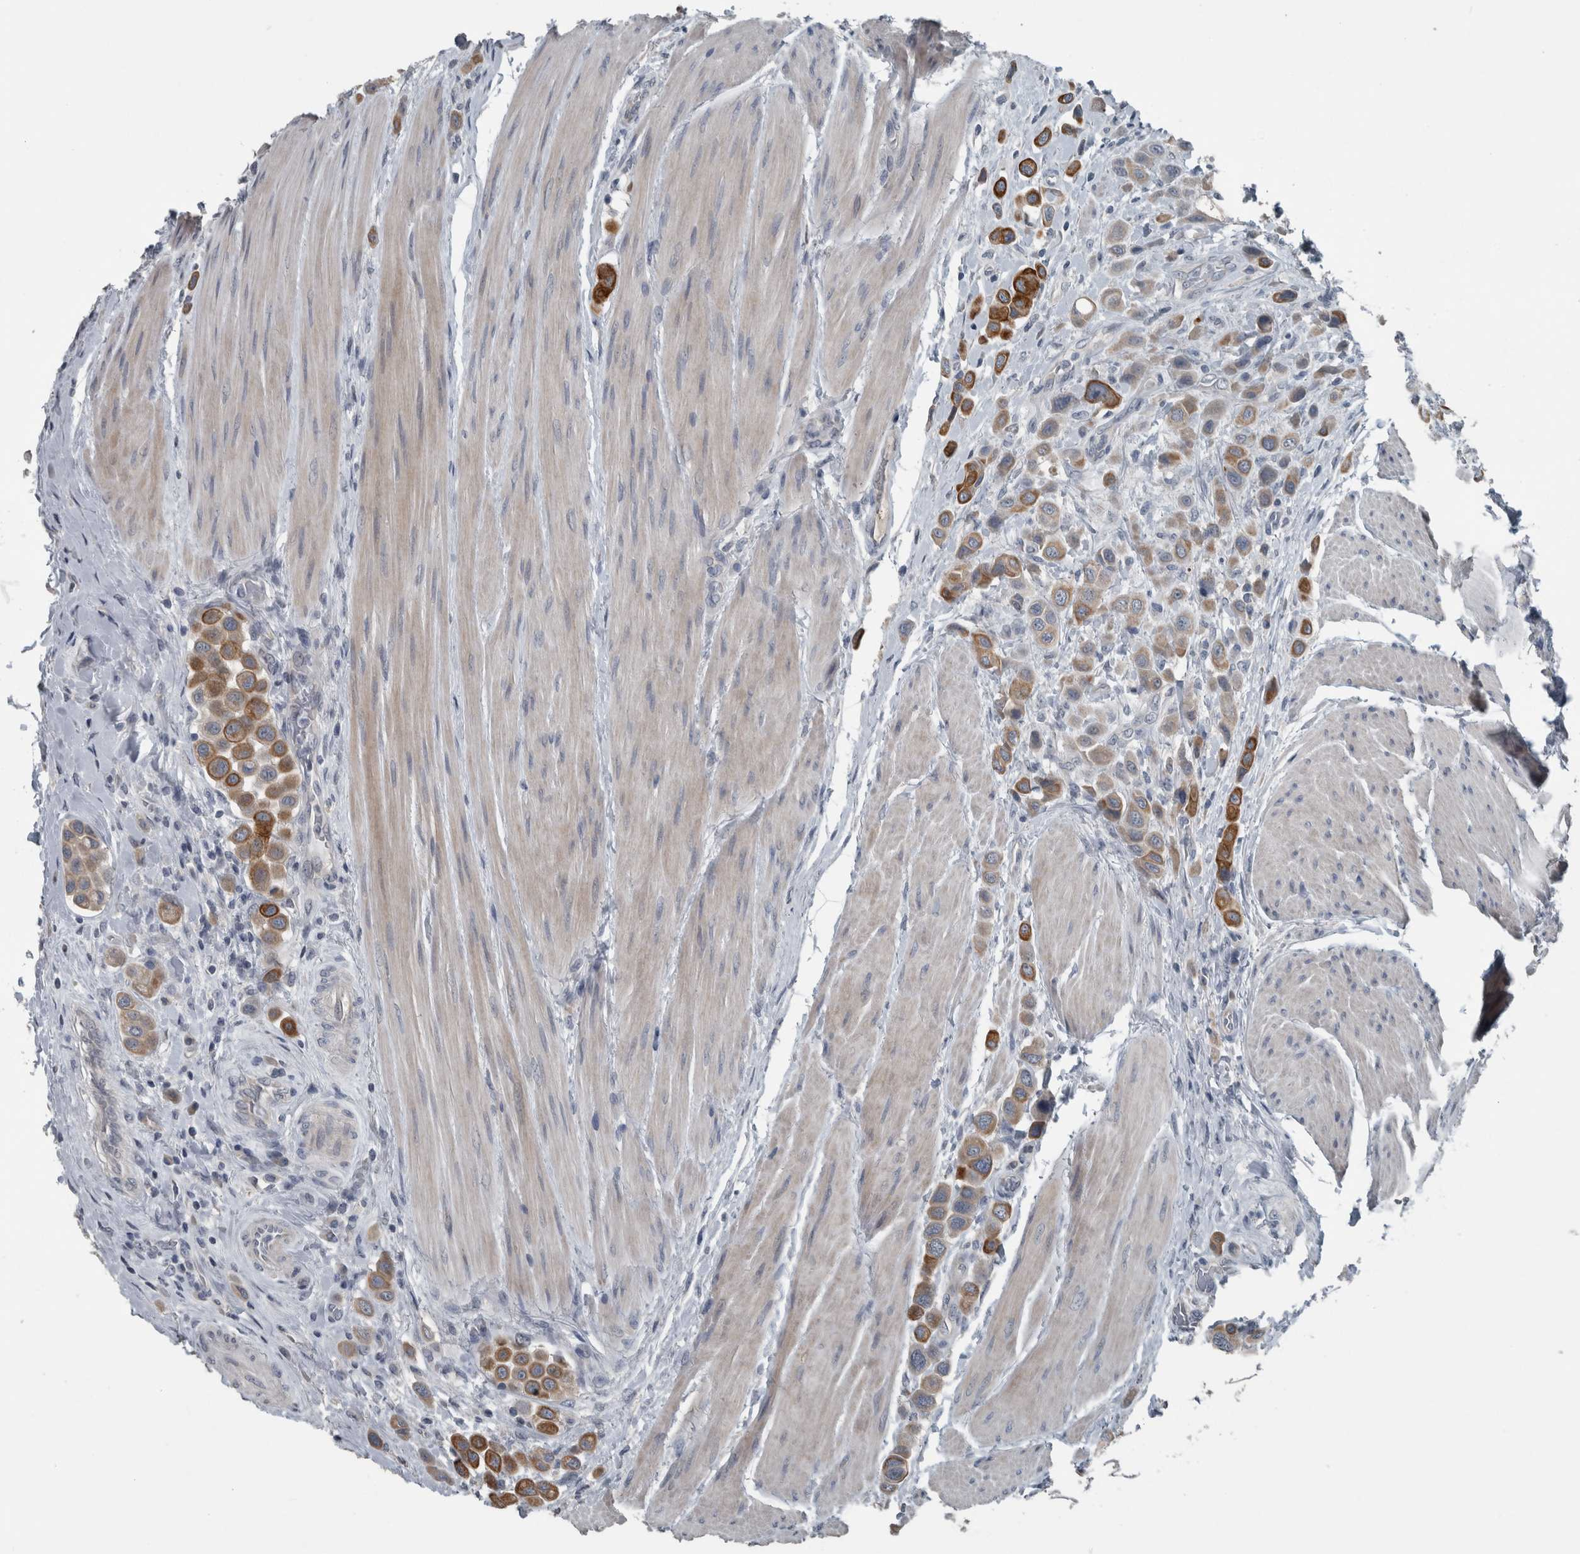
{"staining": {"intensity": "moderate", "quantity": ">75%", "location": "cytoplasmic/membranous"}, "tissue": "urothelial cancer", "cell_type": "Tumor cells", "image_type": "cancer", "snomed": [{"axis": "morphology", "description": "Urothelial carcinoma, High grade"}, {"axis": "topography", "description": "Urinary bladder"}], "caption": "An image showing moderate cytoplasmic/membranous expression in about >75% of tumor cells in urothelial cancer, as visualized by brown immunohistochemical staining.", "gene": "KRT20", "patient": {"sex": "male", "age": 50}}